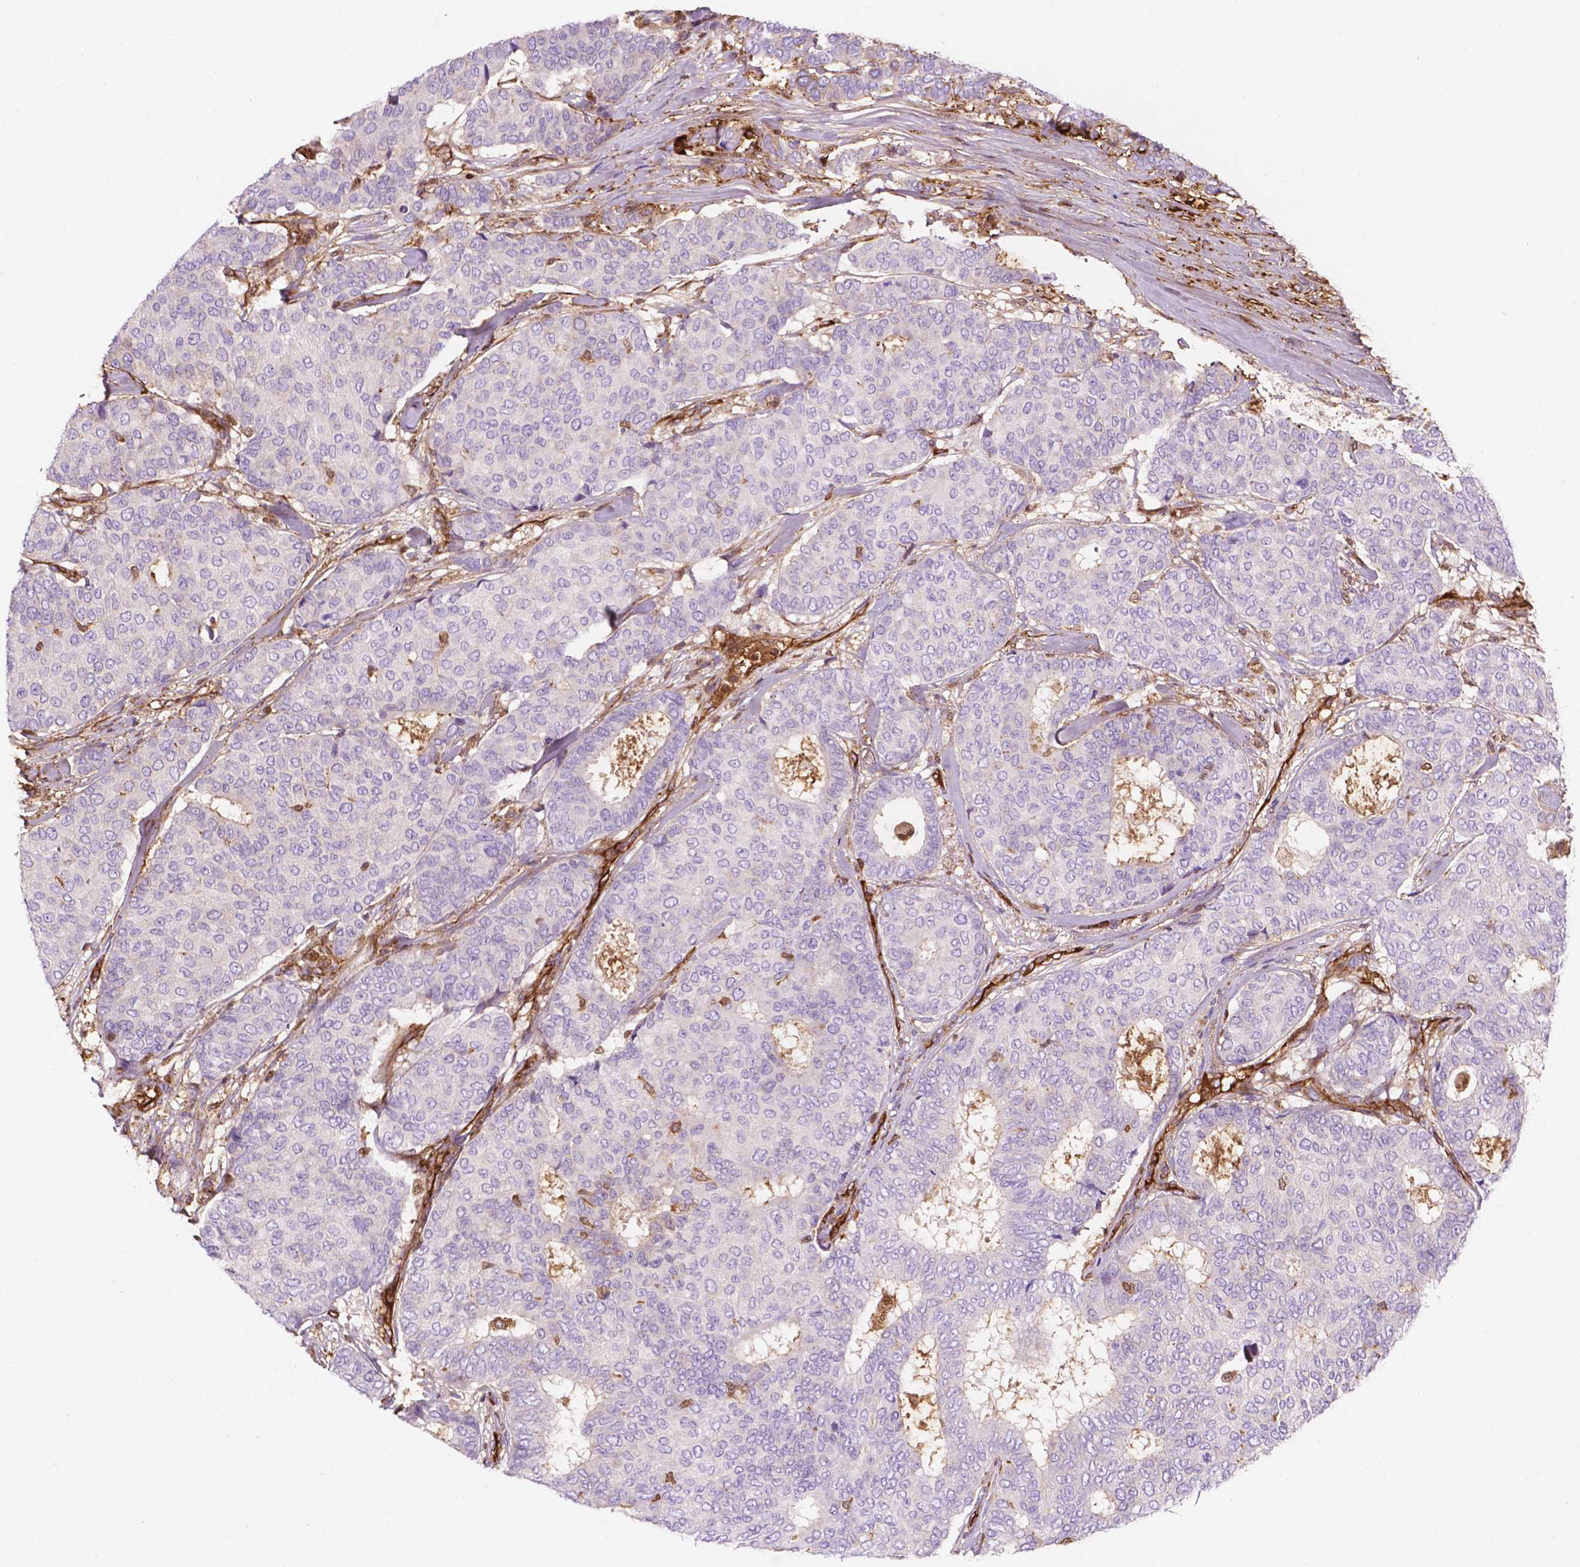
{"staining": {"intensity": "negative", "quantity": "none", "location": "none"}, "tissue": "breast cancer", "cell_type": "Tumor cells", "image_type": "cancer", "snomed": [{"axis": "morphology", "description": "Duct carcinoma"}, {"axis": "topography", "description": "Breast"}], "caption": "An immunohistochemistry histopathology image of breast cancer (invasive ductal carcinoma) is shown. There is no staining in tumor cells of breast cancer (invasive ductal carcinoma).", "gene": "DCN", "patient": {"sex": "female", "age": 75}}